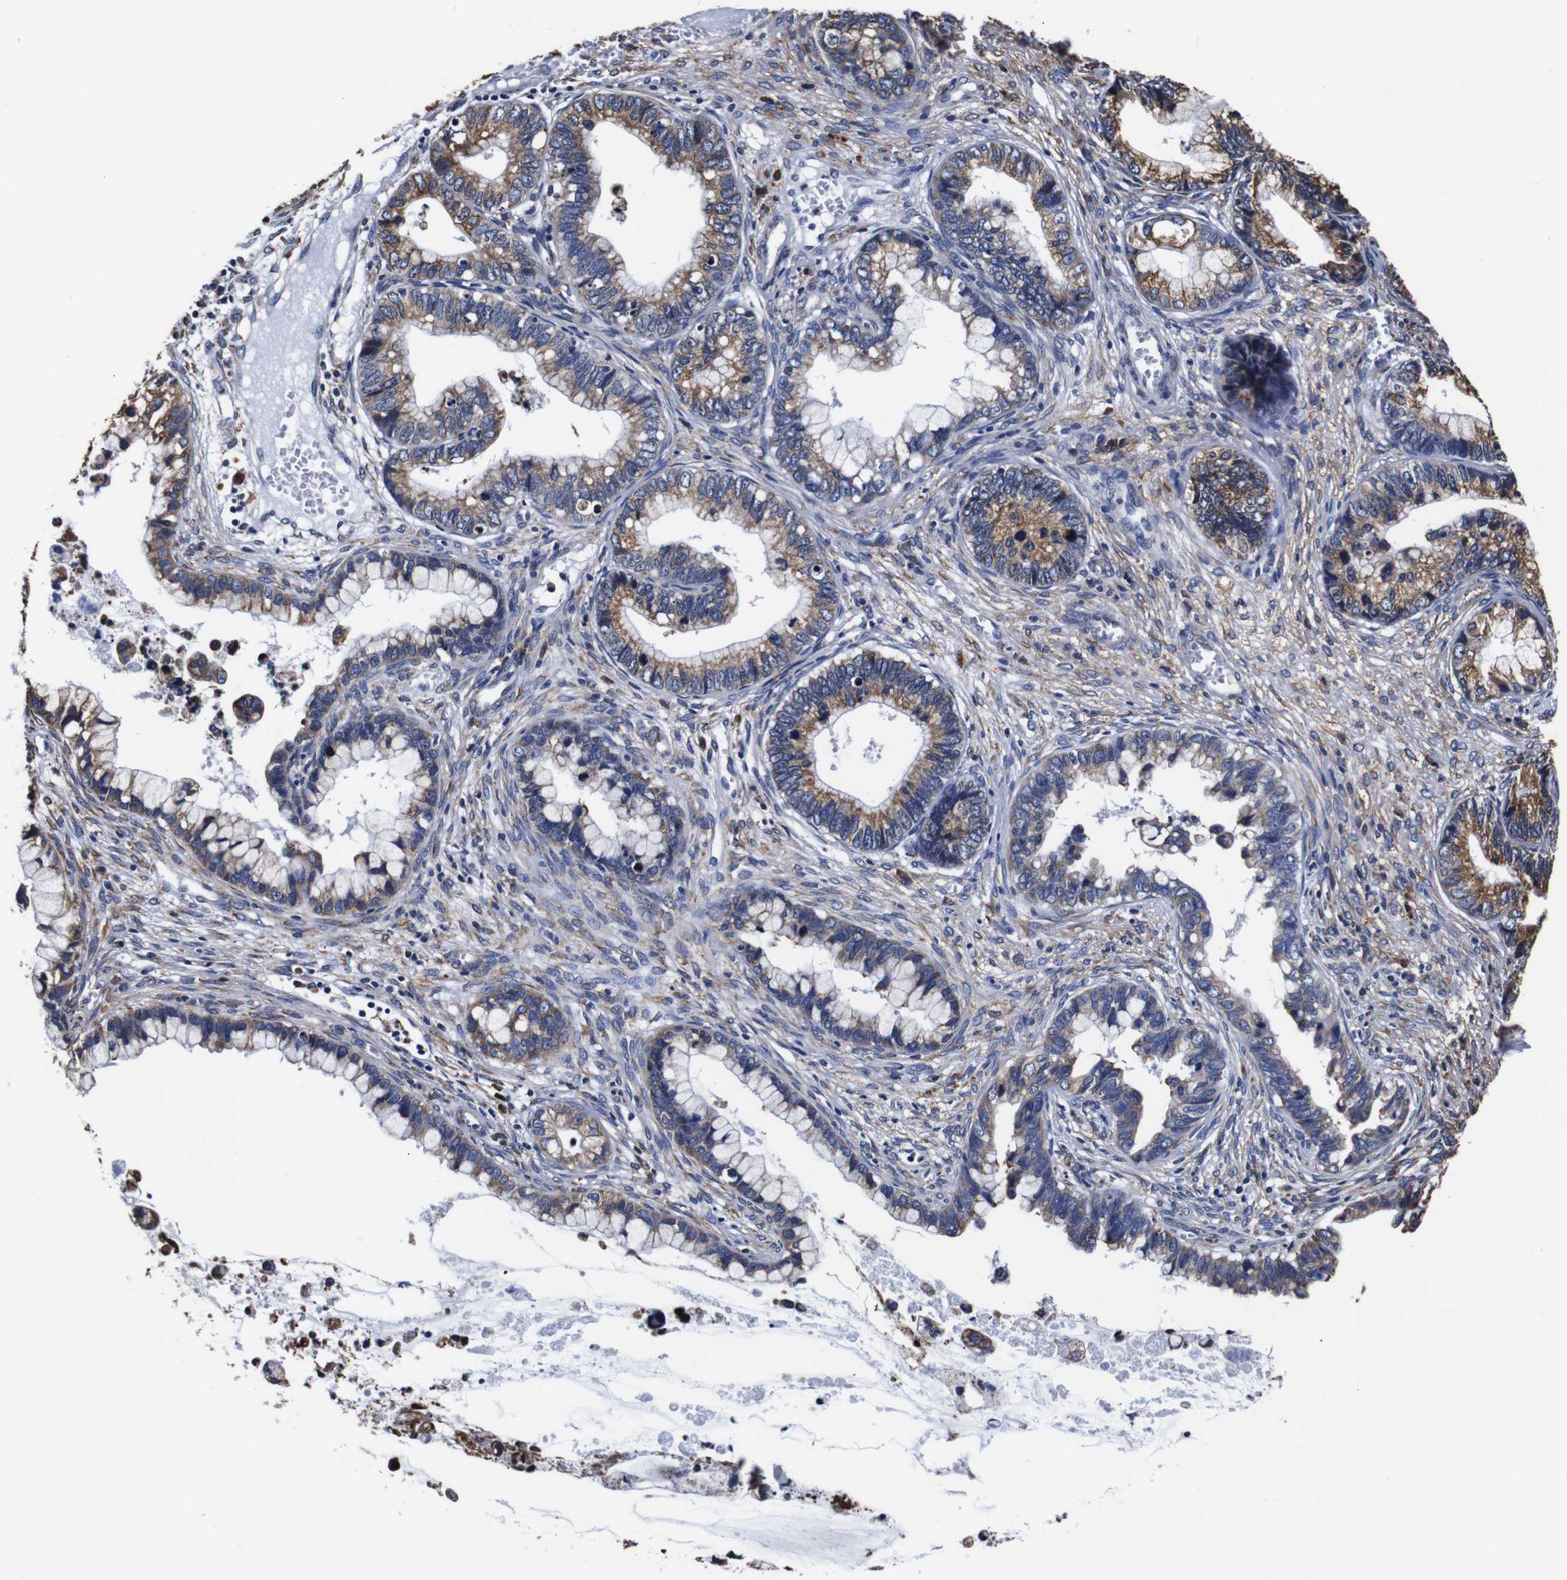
{"staining": {"intensity": "moderate", "quantity": "25%-75%", "location": "cytoplasmic/membranous"}, "tissue": "cervical cancer", "cell_type": "Tumor cells", "image_type": "cancer", "snomed": [{"axis": "morphology", "description": "Adenocarcinoma, NOS"}, {"axis": "topography", "description": "Cervix"}], "caption": "Brown immunohistochemical staining in human cervical adenocarcinoma displays moderate cytoplasmic/membranous expression in about 25%-75% of tumor cells.", "gene": "PPIB", "patient": {"sex": "female", "age": 44}}